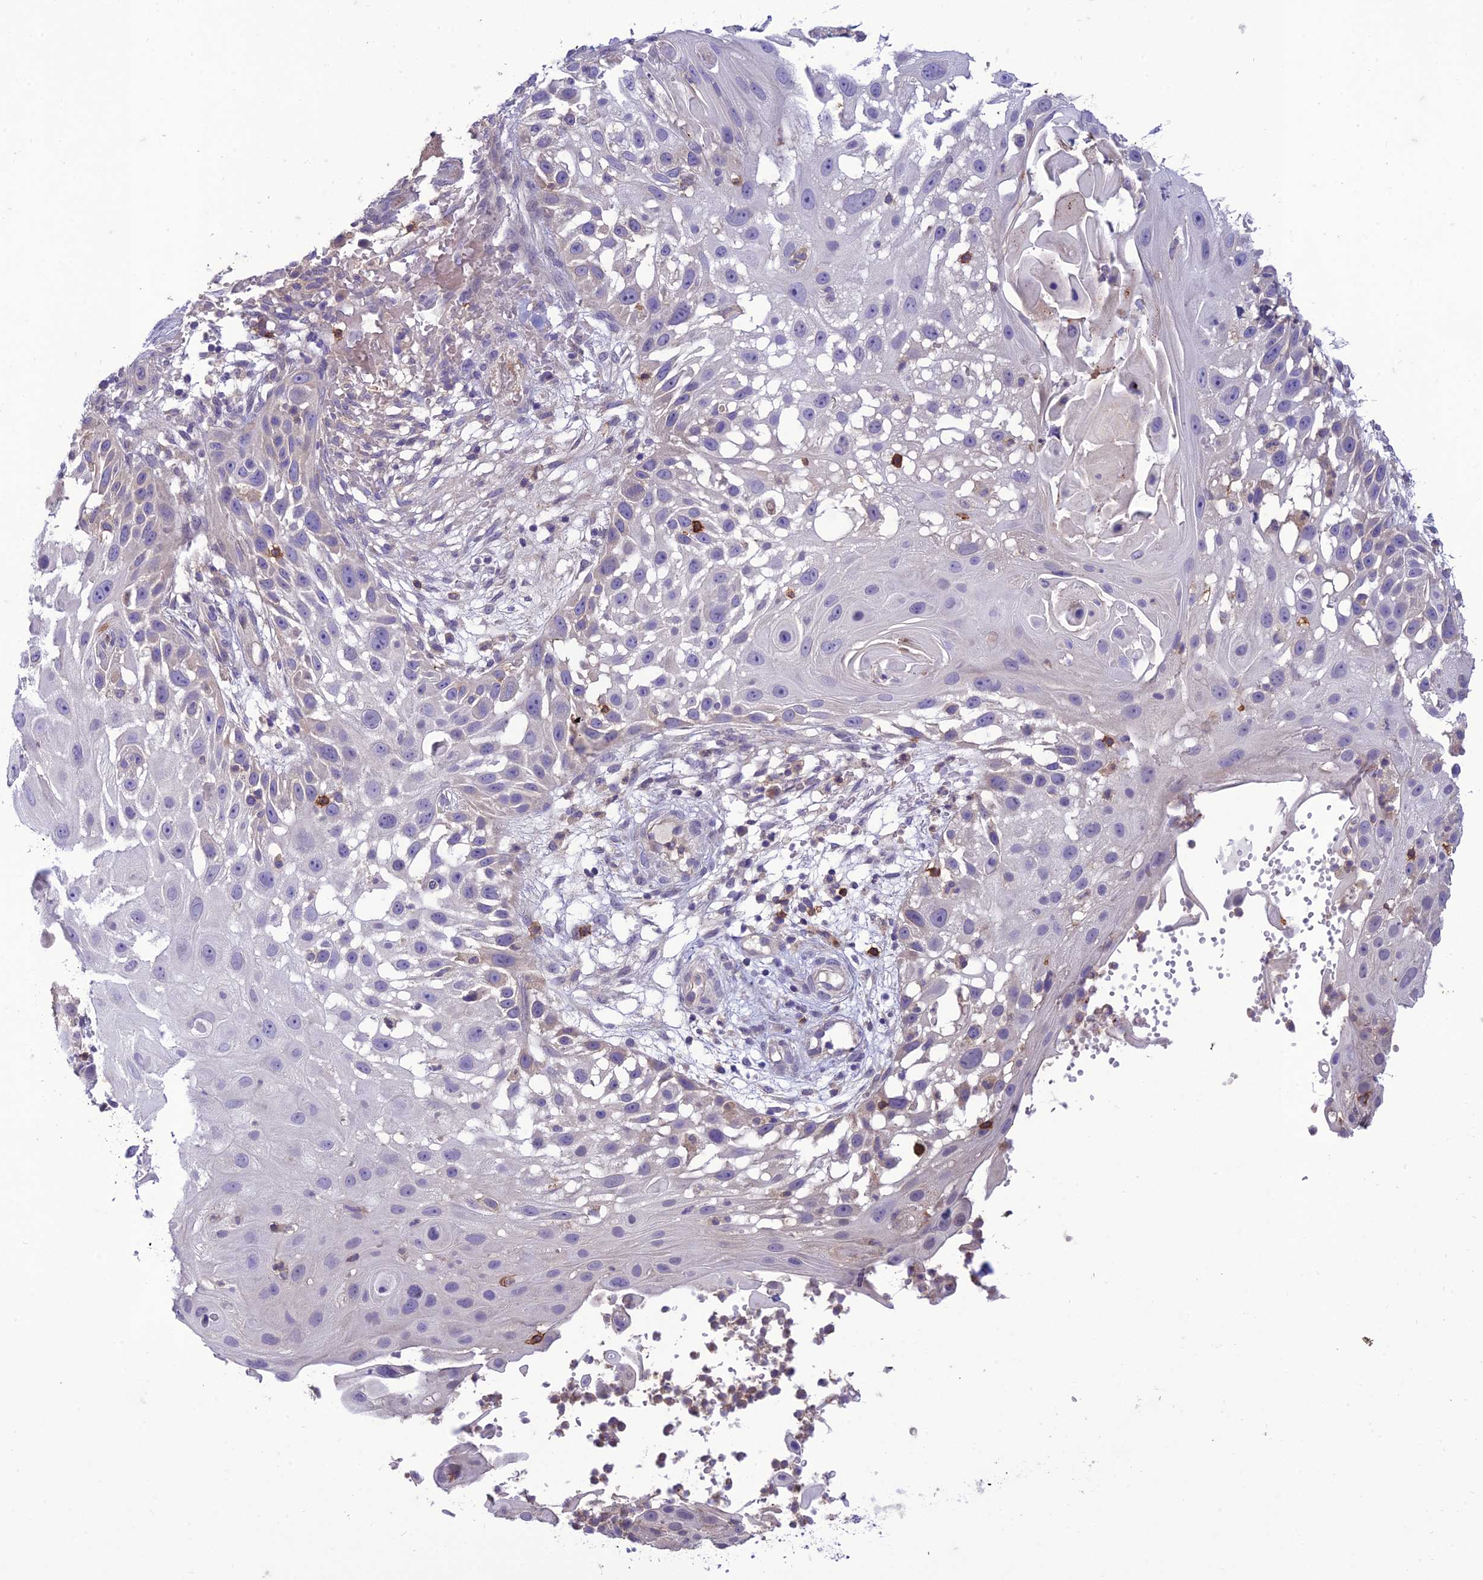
{"staining": {"intensity": "negative", "quantity": "none", "location": "none"}, "tissue": "skin cancer", "cell_type": "Tumor cells", "image_type": "cancer", "snomed": [{"axis": "morphology", "description": "Squamous cell carcinoma, NOS"}, {"axis": "topography", "description": "Skin"}], "caption": "Tumor cells show no significant protein staining in skin cancer (squamous cell carcinoma).", "gene": "ITGAE", "patient": {"sex": "female", "age": 44}}